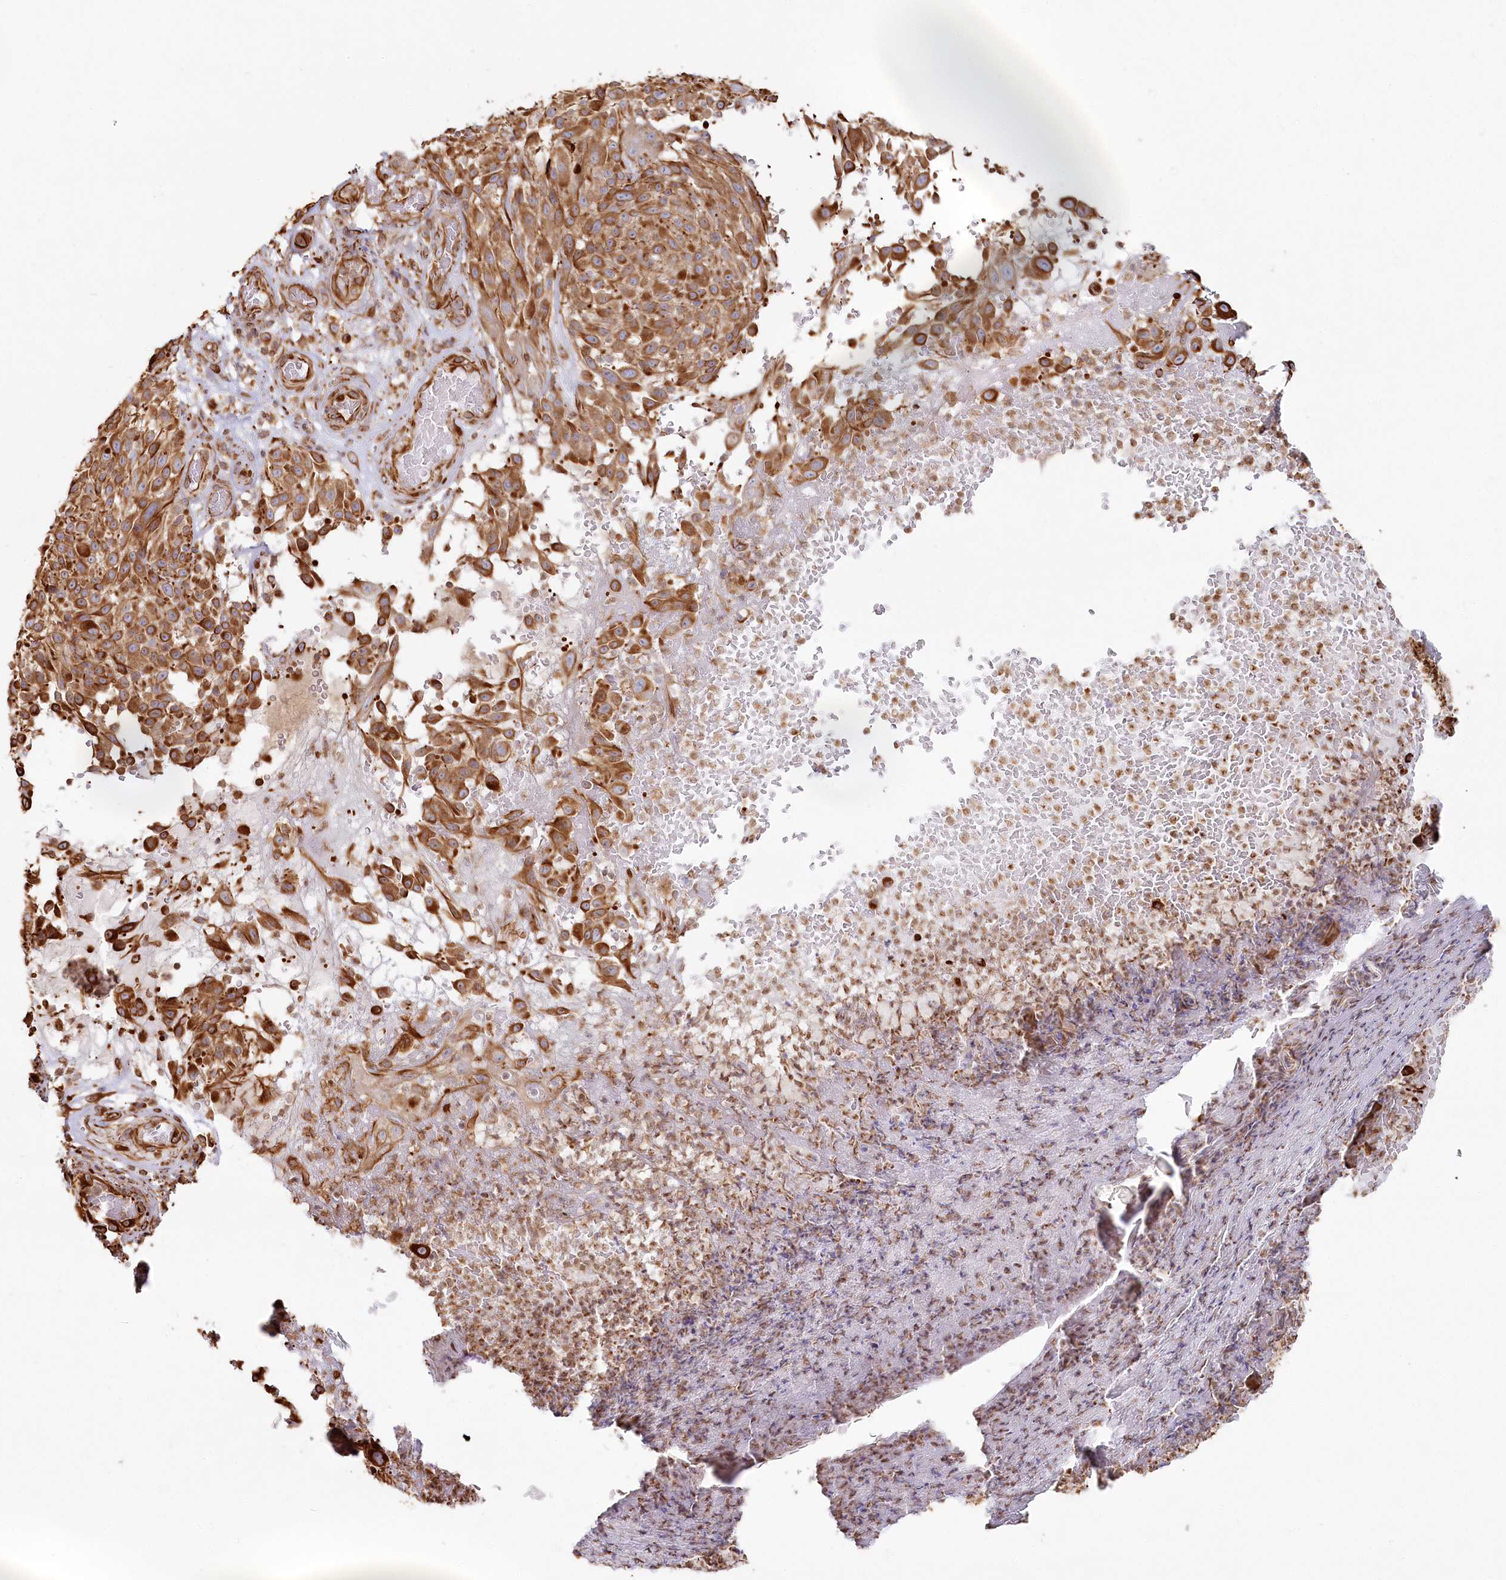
{"staining": {"intensity": "moderate", "quantity": ">75%", "location": "cytoplasmic/membranous"}, "tissue": "melanoma", "cell_type": "Tumor cells", "image_type": "cancer", "snomed": [{"axis": "morphology", "description": "Malignant melanoma, NOS"}, {"axis": "topography", "description": "Skin"}], "caption": "Immunohistochemical staining of human malignant melanoma shows moderate cytoplasmic/membranous protein expression in approximately >75% of tumor cells.", "gene": "TTC1", "patient": {"sex": "male", "age": 83}}